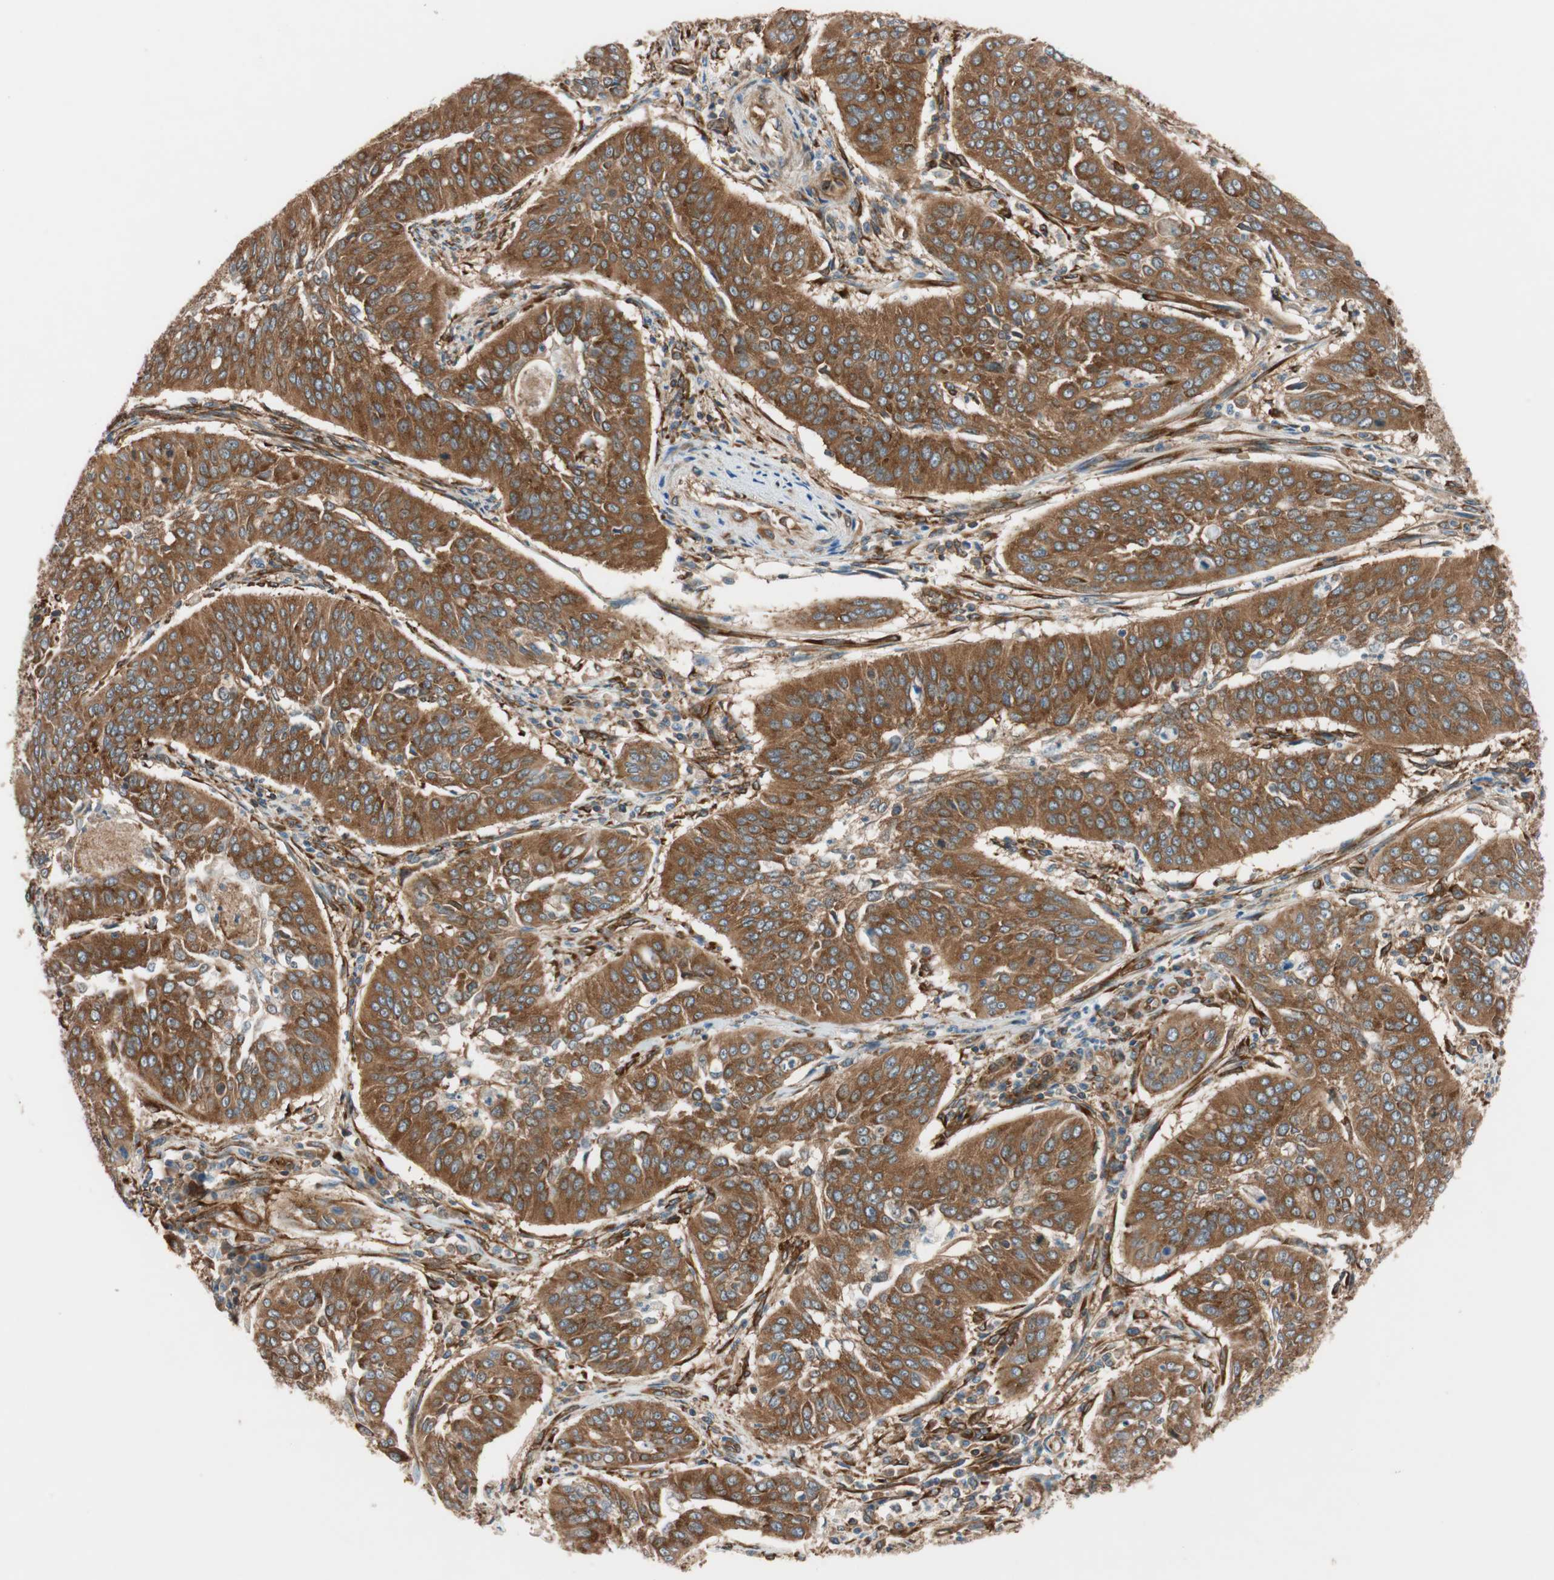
{"staining": {"intensity": "strong", "quantity": ">75%", "location": "cytoplasmic/membranous"}, "tissue": "cervical cancer", "cell_type": "Tumor cells", "image_type": "cancer", "snomed": [{"axis": "morphology", "description": "Normal tissue, NOS"}, {"axis": "morphology", "description": "Squamous cell carcinoma, NOS"}, {"axis": "topography", "description": "Cervix"}], "caption": "Protein staining reveals strong cytoplasmic/membranous positivity in about >75% of tumor cells in cervical cancer (squamous cell carcinoma).", "gene": "WASL", "patient": {"sex": "female", "age": 39}}